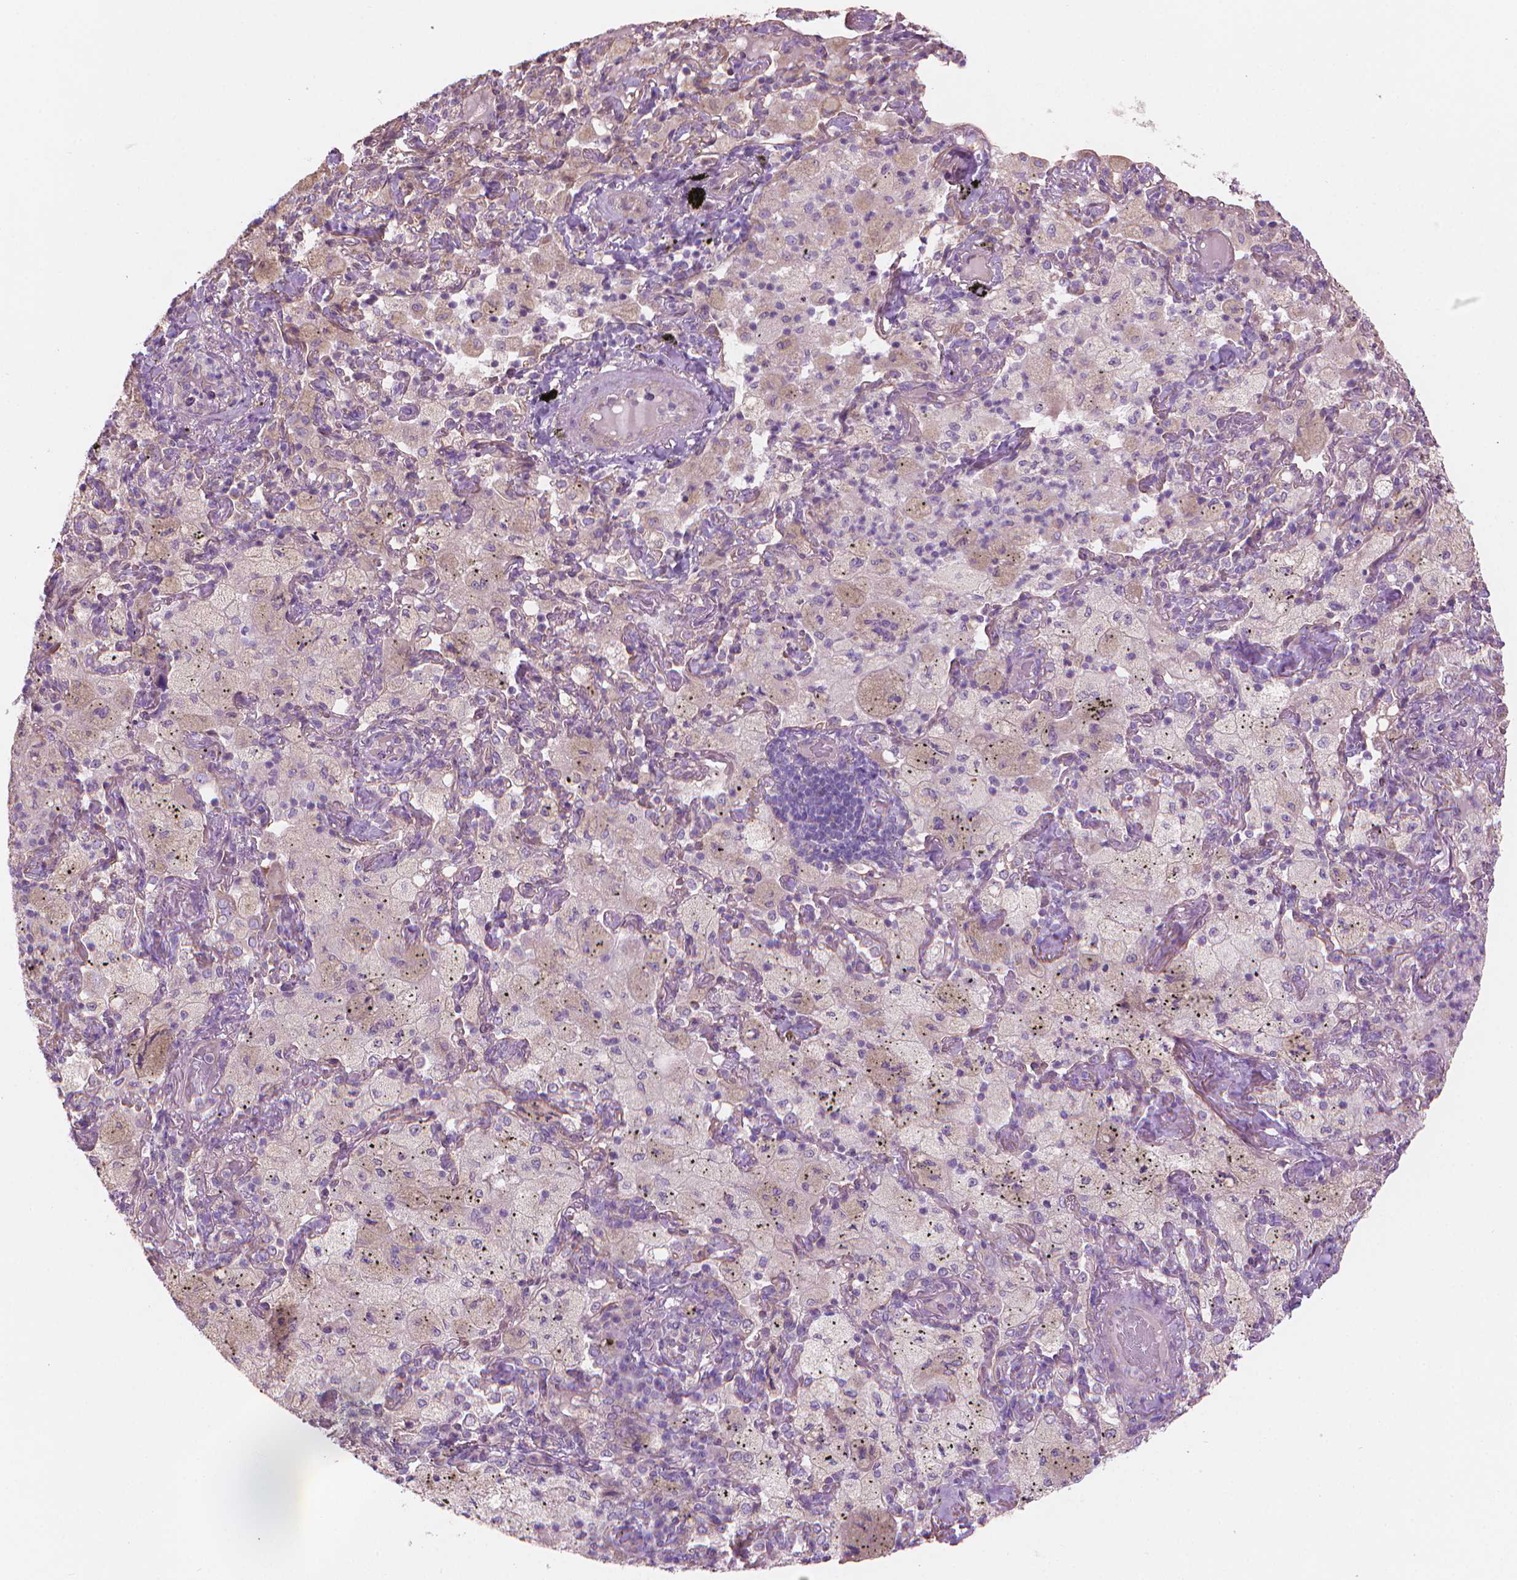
{"staining": {"intensity": "negative", "quantity": "none", "location": "none"}, "tissue": "lung cancer", "cell_type": "Tumor cells", "image_type": "cancer", "snomed": [{"axis": "morphology", "description": "Adenocarcinoma, NOS"}, {"axis": "topography", "description": "Lung"}], "caption": "Micrograph shows no protein positivity in tumor cells of lung cancer tissue.", "gene": "TTC29", "patient": {"sex": "female", "age": 73}}